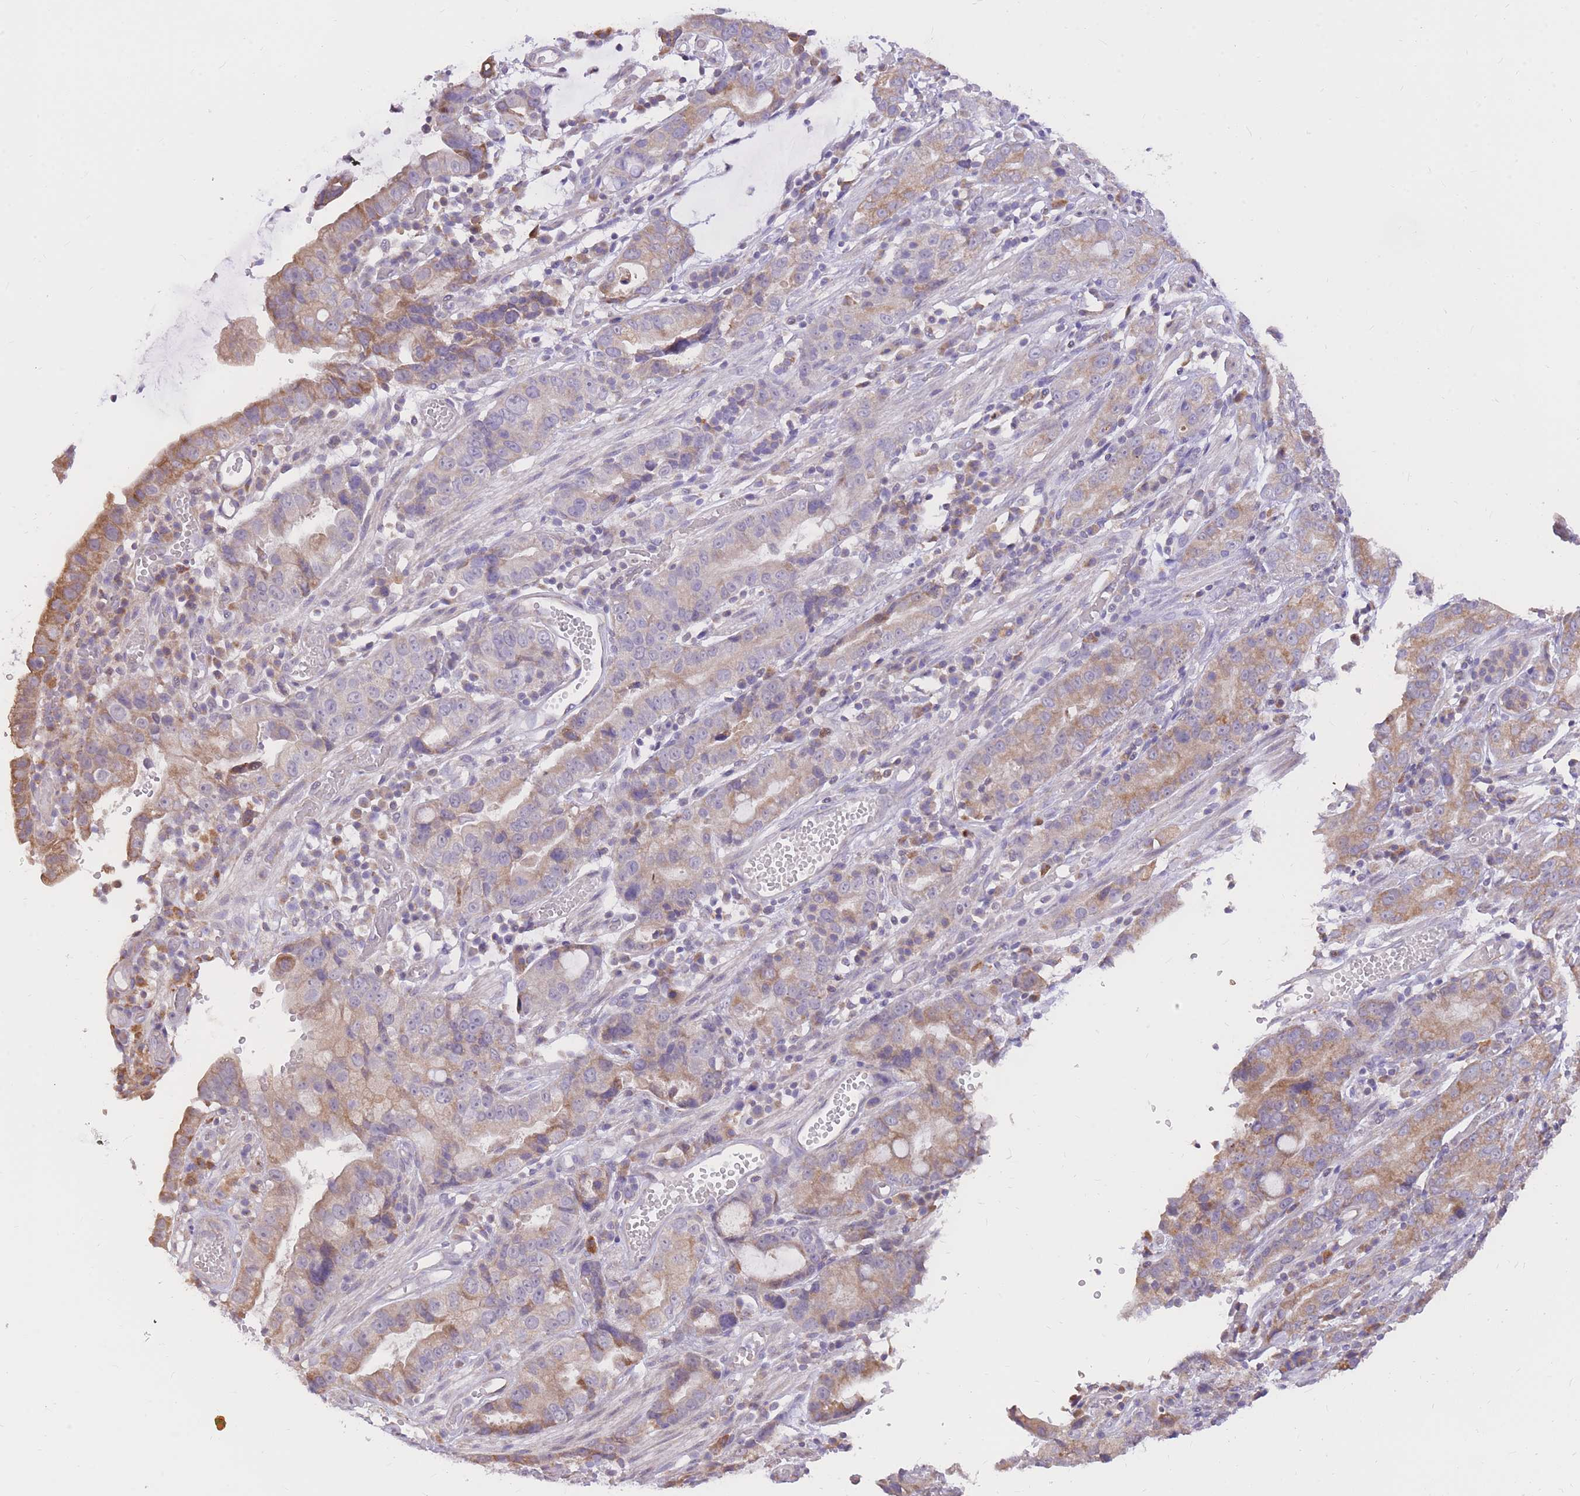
{"staining": {"intensity": "moderate", "quantity": "25%-75%", "location": "cytoplasmic/membranous"}, "tissue": "stomach cancer", "cell_type": "Tumor cells", "image_type": "cancer", "snomed": [{"axis": "morphology", "description": "Adenocarcinoma, NOS"}, {"axis": "topography", "description": "Stomach"}], "caption": "This is an image of immunohistochemistry staining of stomach cancer, which shows moderate positivity in the cytoplasmic/membranous of tumor cells.", "gene": "TOPAZ1", "patient": {"sex": "male", "age": 55}}